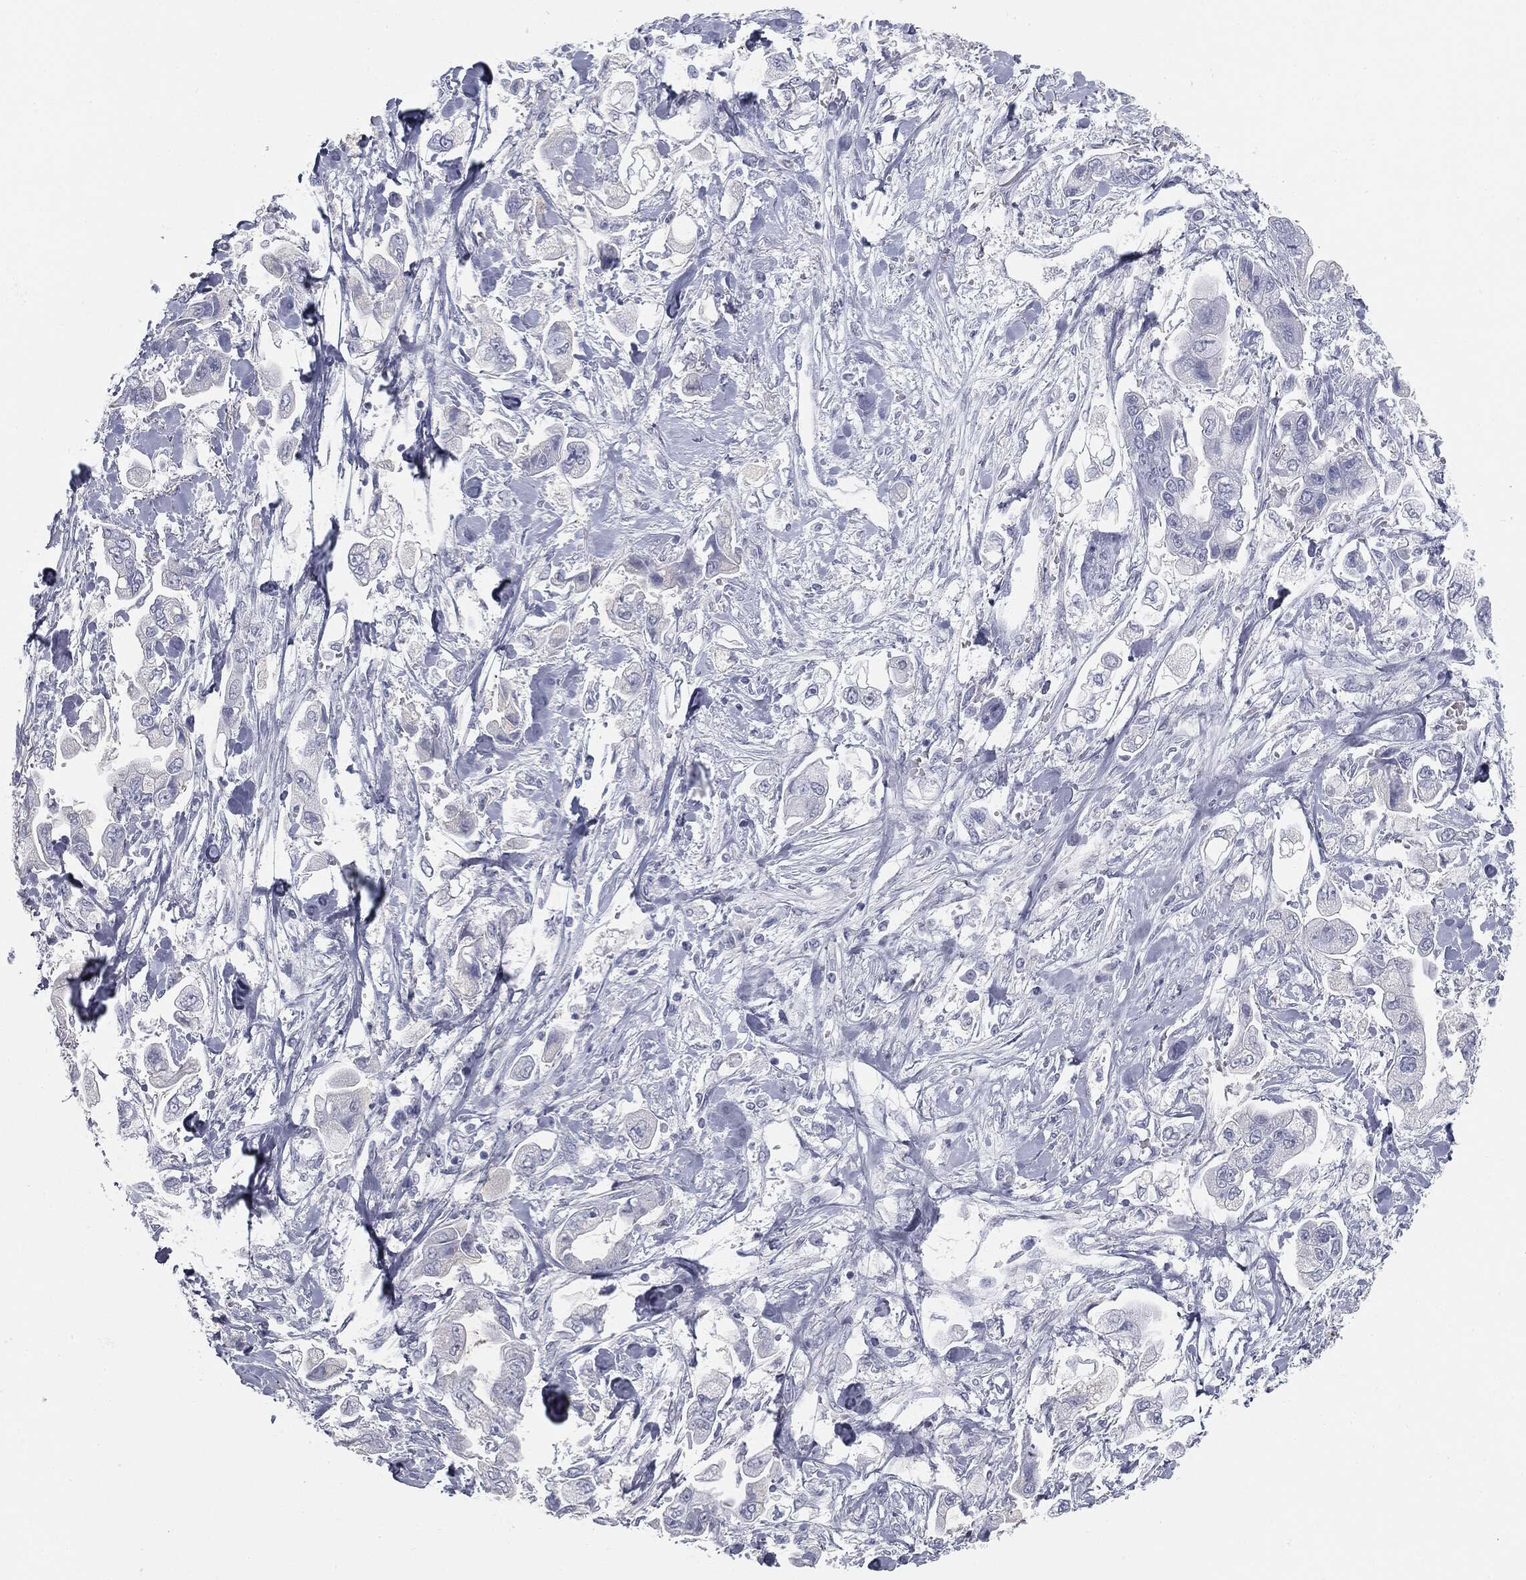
{"staining": {"intensity": "negative", "quantity": "none", "location": "none"}, "tissue": "stomach cancer", "cell_type": "Tumor cells", "image_type": "cancer", "snomed": [{"axis": "morphology", "description": "Adenocarcinoma, NOS"}, {"axis": "topography", "description": "Stomach"}], "caption": "This is a histopathology image of immunohistochemistry (IHC) staining of stomach cancer (adenocarcinoma), which shows no expression in tumor cells. (DAB (3,3'-diaminobenzidine) IHC visualized using brightfield microscopy, high magnification).", "gene": "TPO", "patient": {"sex": "male", "age": 62}}